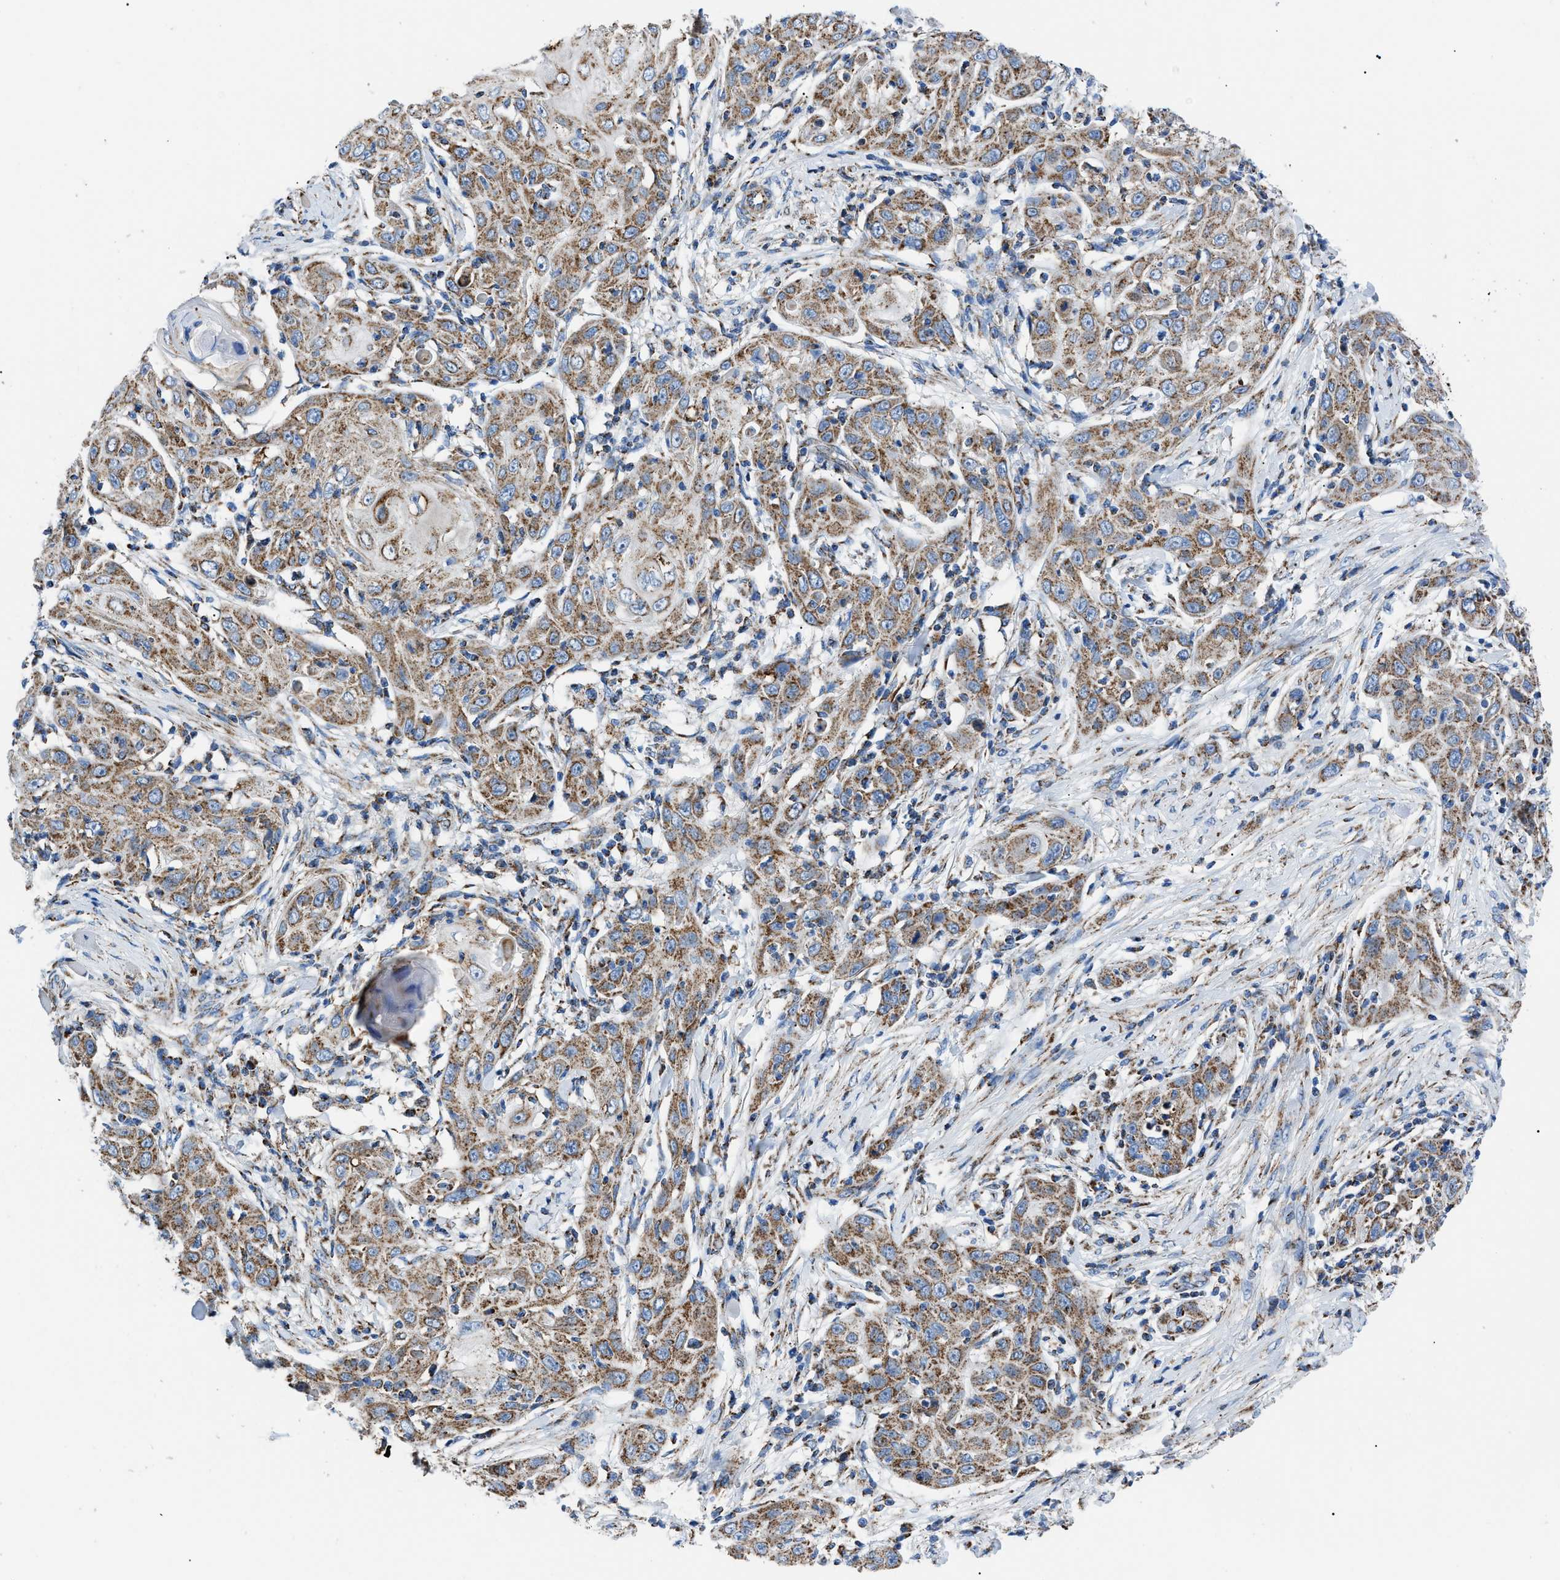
{"staining": {"intensity": "moderate", "quantity": ">75%", "location": "cytoplasmic/membranous"}, "tissue": "skin cancer", "cell_type": "Tumor cells", "image_type": "cancer", "snomed": [{"axis": "morphology", "description": "Squamous cell carcinoma, NOS"}, {"axis": "topography", "description": "Skin"}], "caption": "DAB immunohistochemical staining of human squamous cell carcinoma (skin) exhibits moderate cytoplasmic/membranous protein expression in about >75% of tumor cells.", "gene": "PHB2", "patient": {"sex": "female", "age": 88}}